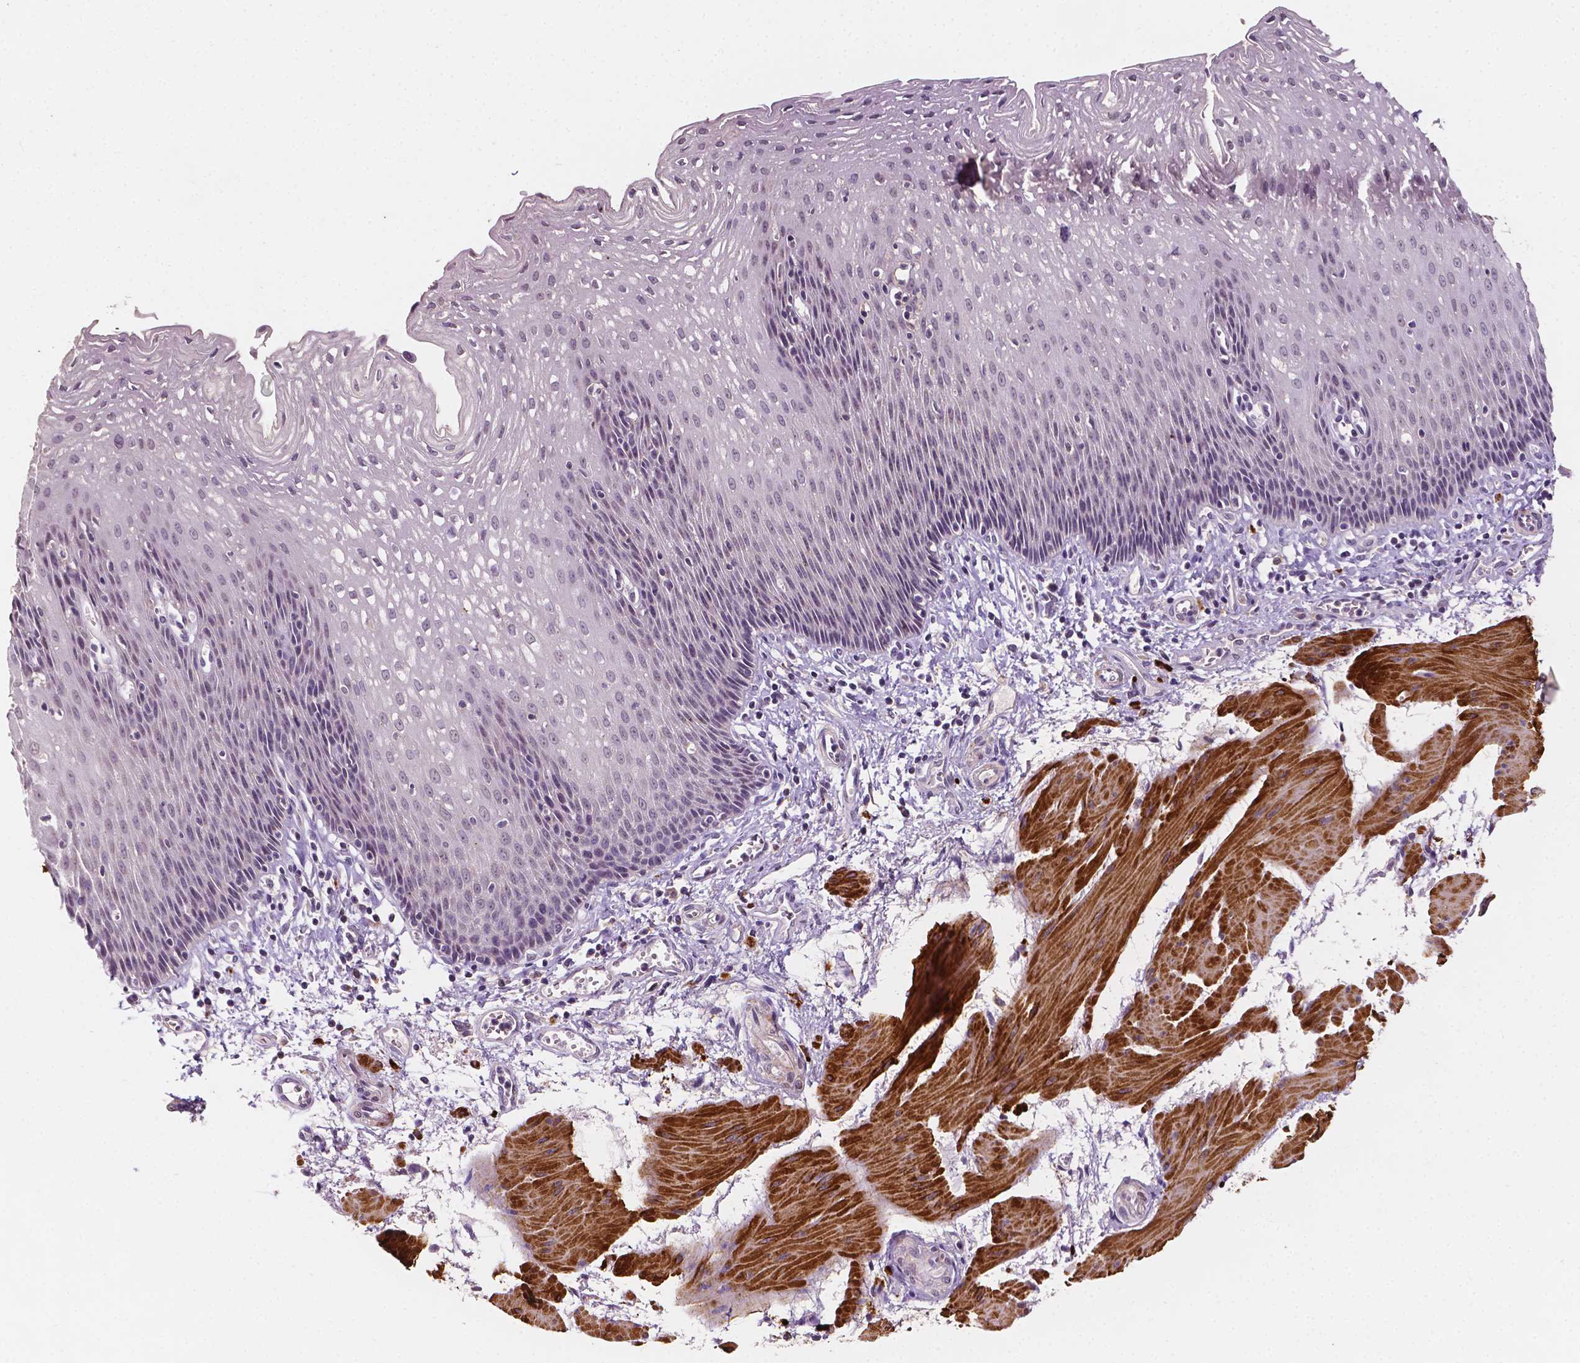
{"staining": {"intensity": "negative", "quantity": "none", "location": "none"}, "tissue": "esophagus", "cell_type": "Squamous epithelial cells", "image_type": "normal", "snomed": [{"axis": "morphology", "description": "Normal tissue, NOS"}, {"axis": "topography", "description": "Esophagus"}], "caption": "Benign esophagus was stained to show a protein in brown. There is no significant staining in squamous epithelial cells.", "gene": "SIRT2", "patient": {"sex": "female", "age": 64}}